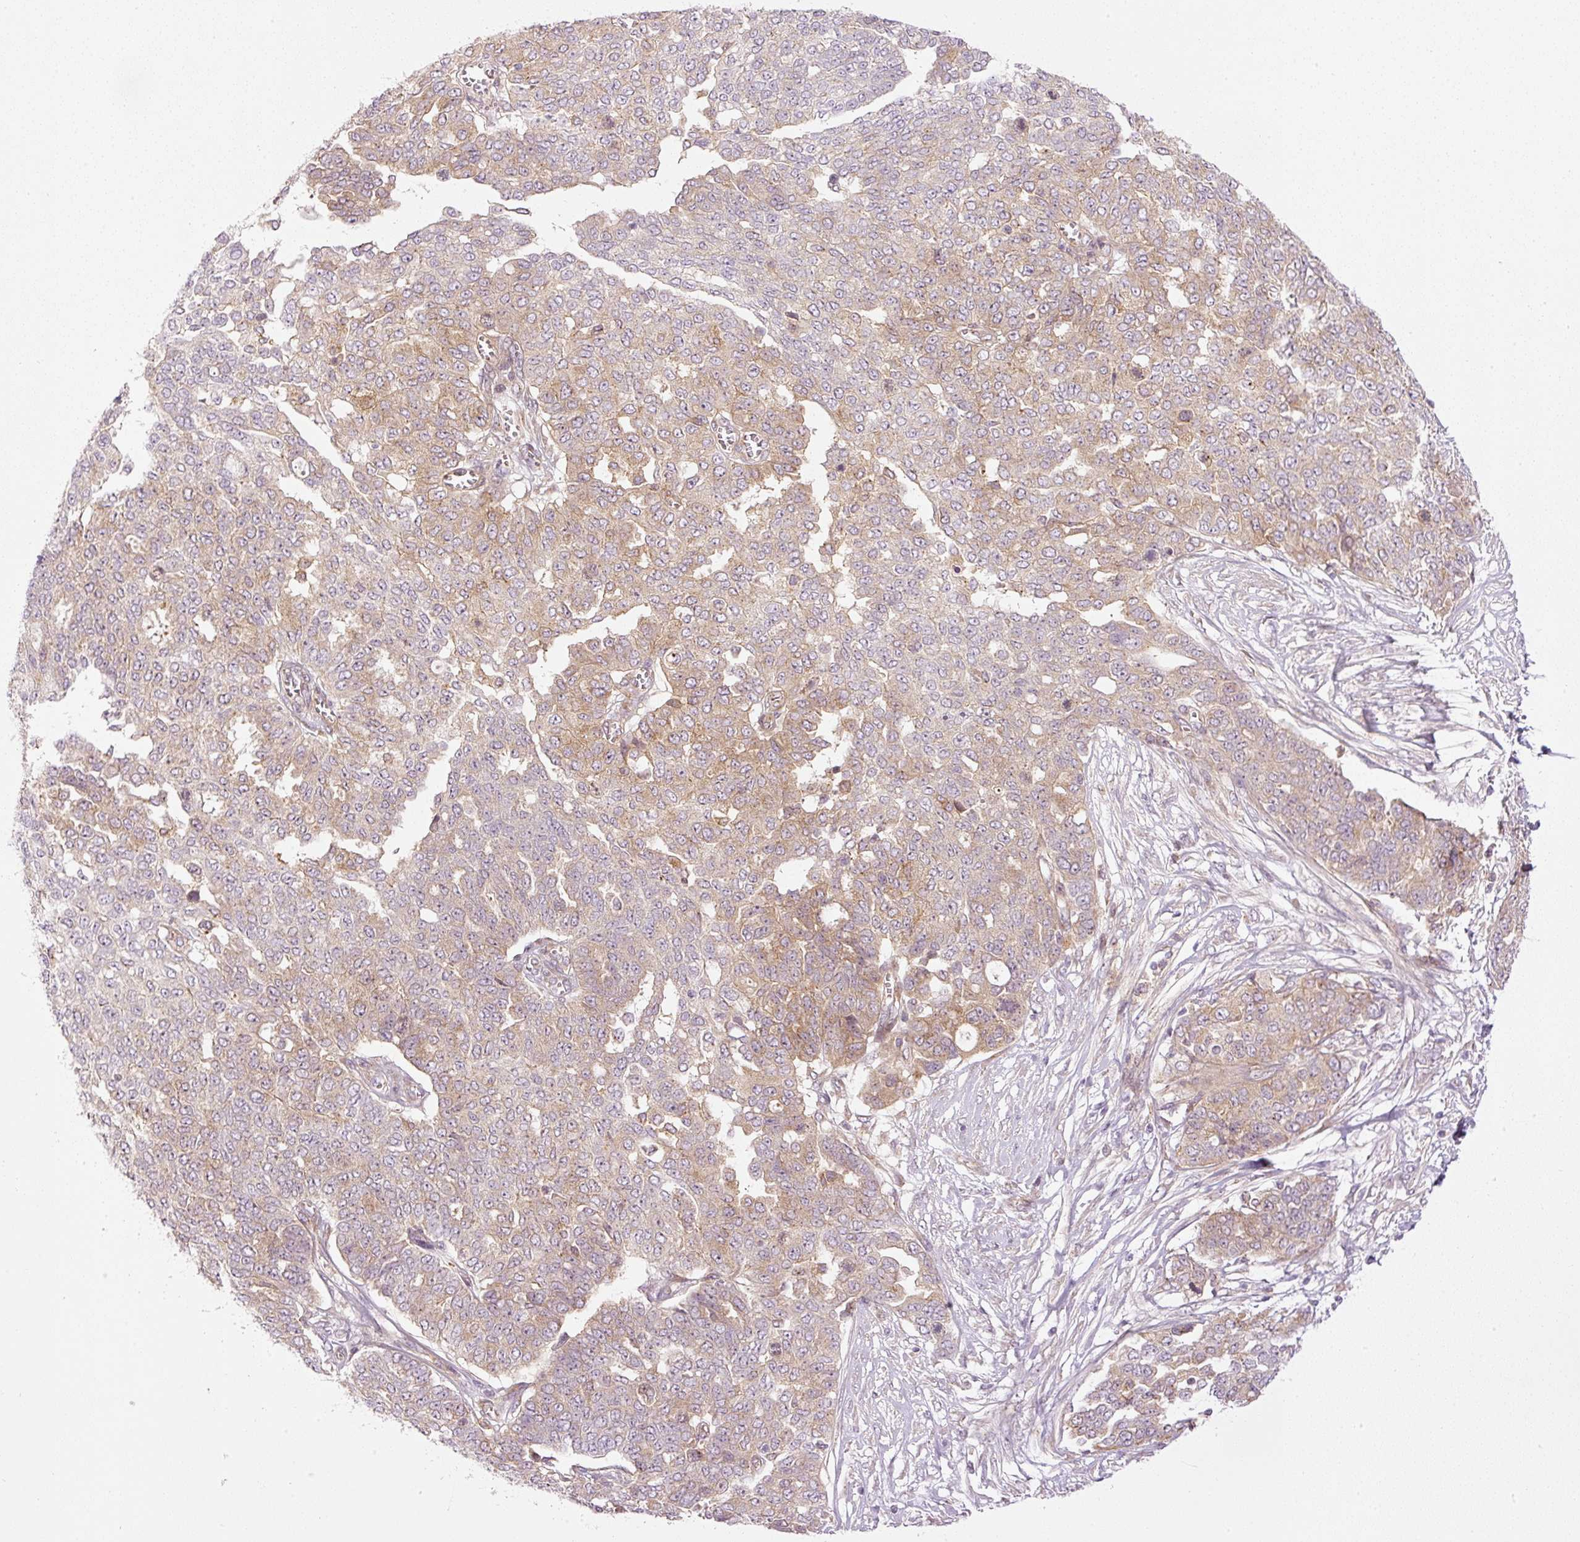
{"staining": {"intensity": "moderate", "quantity": "25%-75%", "location": "cytoplasmic/membranous"}, "tissue": "ovarian cancer", "cell_type": "Tumor cells", "image_type": "cancer", "snomed": [{"axis": "morphology", "description": "Cystadenocarcinoma, serous, NOS"}, {"axis": "topography", "description": "Soft tissue"}, {"axis": "topography", "description": "Ovary"}], "caption": "The photomicrograph exhibits immunohistochemical staining of ovarian serous cystadenocarcinoma. There is moderate cytoplasmic/membranous positivity is identified in about 25%-75% of tumor cells.", "gene": "MZT2B", "patient": {"sex": "female", "age": 57}}